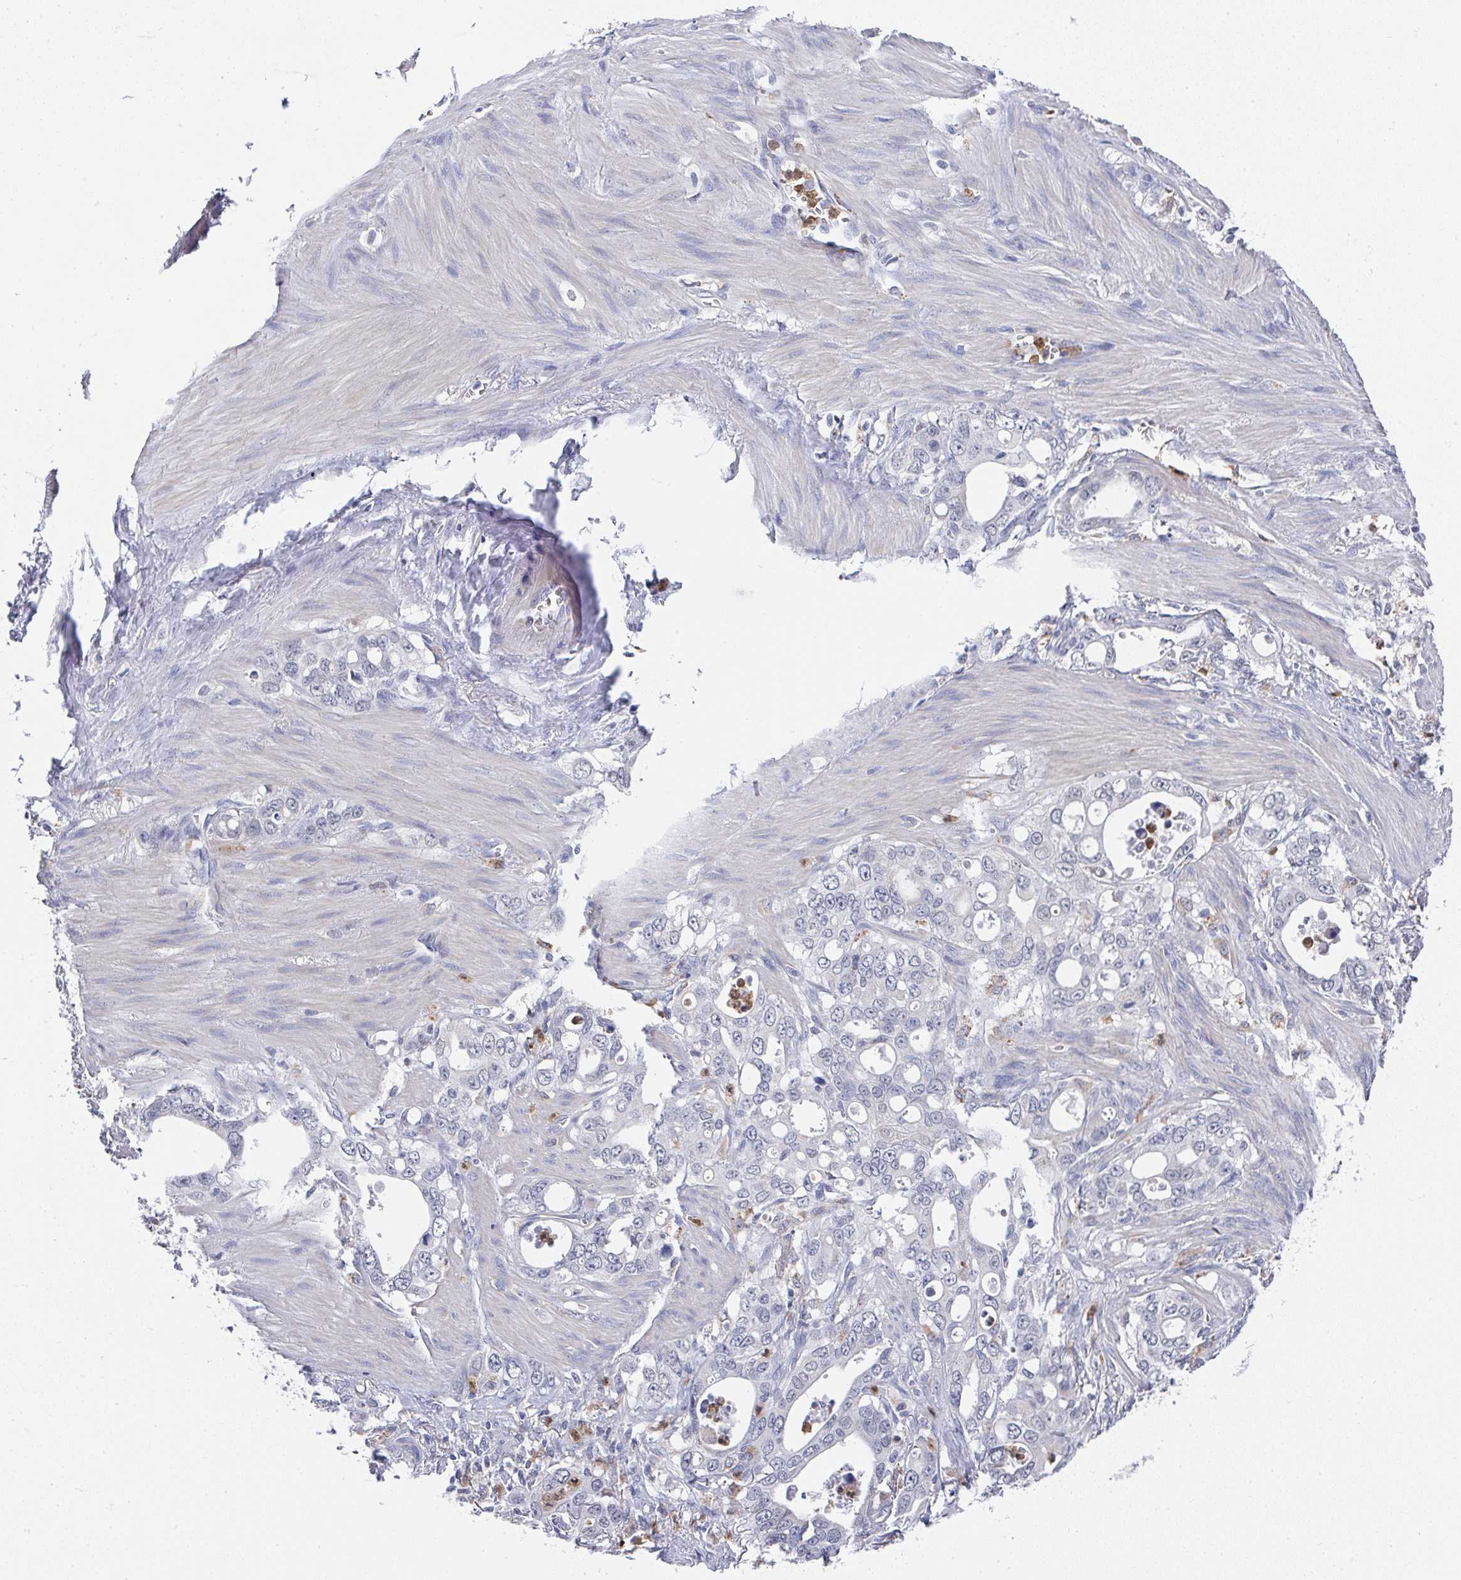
{"staining": {"intensity": "negative", "quantity": "none", "location": "none"}, "tissue": "stomach cancer", "cell_type": "Tumor cells", "image_type": "cancer", "snomed": [{"axis": "morphology", "description": "Adenocarcinoma, NOS"}, {"axis": "topography", "description": "Stomach, upper"}], "caption": "A high-resolution image shows IHC staining of stomach adenocarcinoma, which exhibits no significant staining in tumor cells. (Brightfield microscopy of DAB (3,3'-diaminobenzidine) immunohistochemistry (IHC) at high magnification).", "gene": "NCF1", "patient": {"sex": "male", "age": 74}}